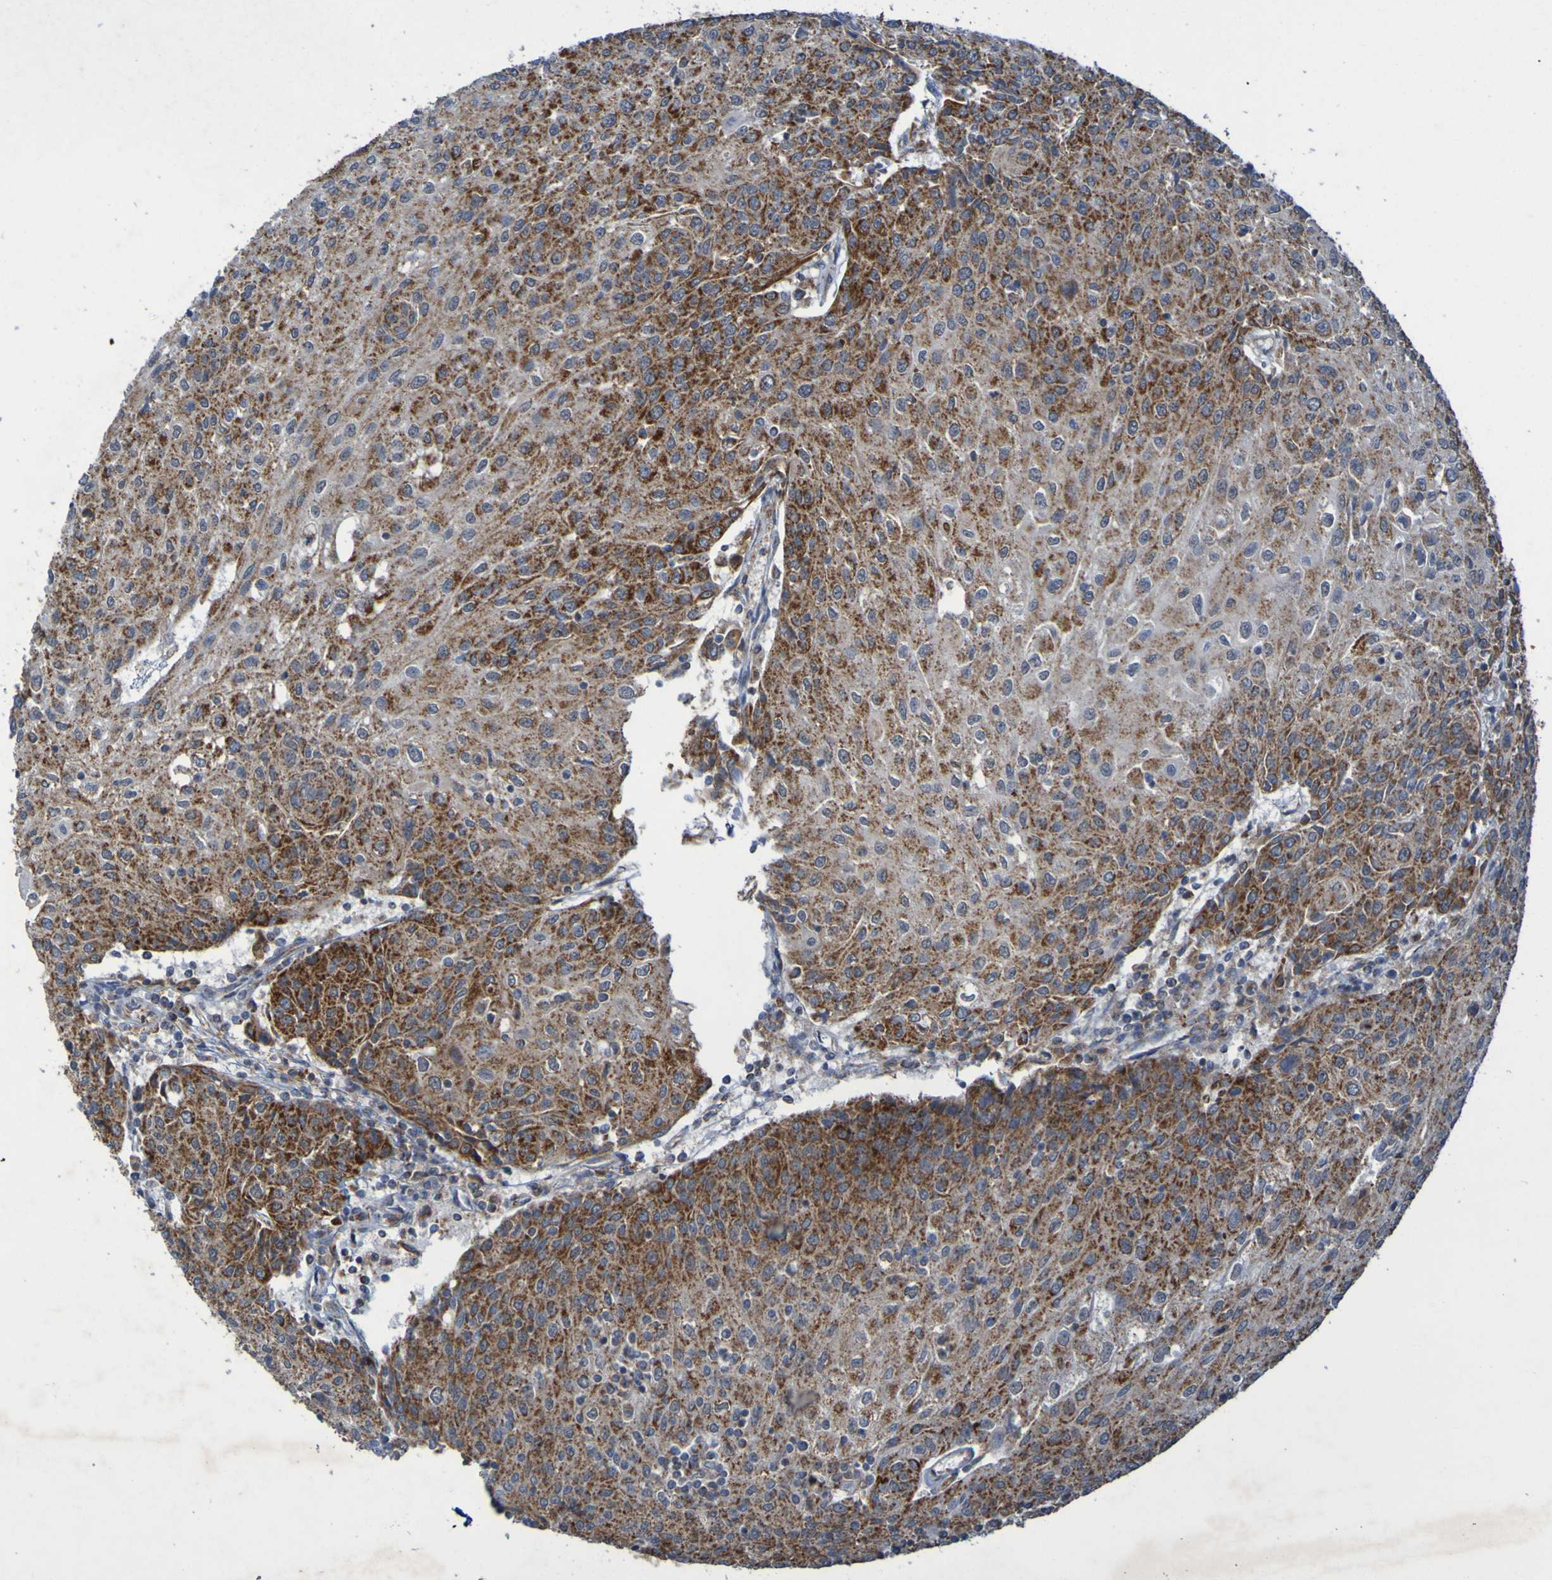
{"staining": {"intensity": "moderate", "quantity": ">75%", "location": "cytoplasmic/membranous"}, "tissue": "urothelial cancer", "cell_type": "Tumor cells", "image_type": "cancer", "snomed": [{"axis": "morphology", "description": "Urothelial carcinoma, High grade"}, {"axis": "topography", "description": "Urinary bladder"}], "caption": "Brown immunohistochemical staining in urothelial cancer exhibits moderate cytoplasmic/membranous positivity in about >75% of tumor cells. (brown staining indicates protein expression, while blue staining denotes nuclei).", "gene": "CCDC51", "patient": {"sex": "female", "age": 85}}